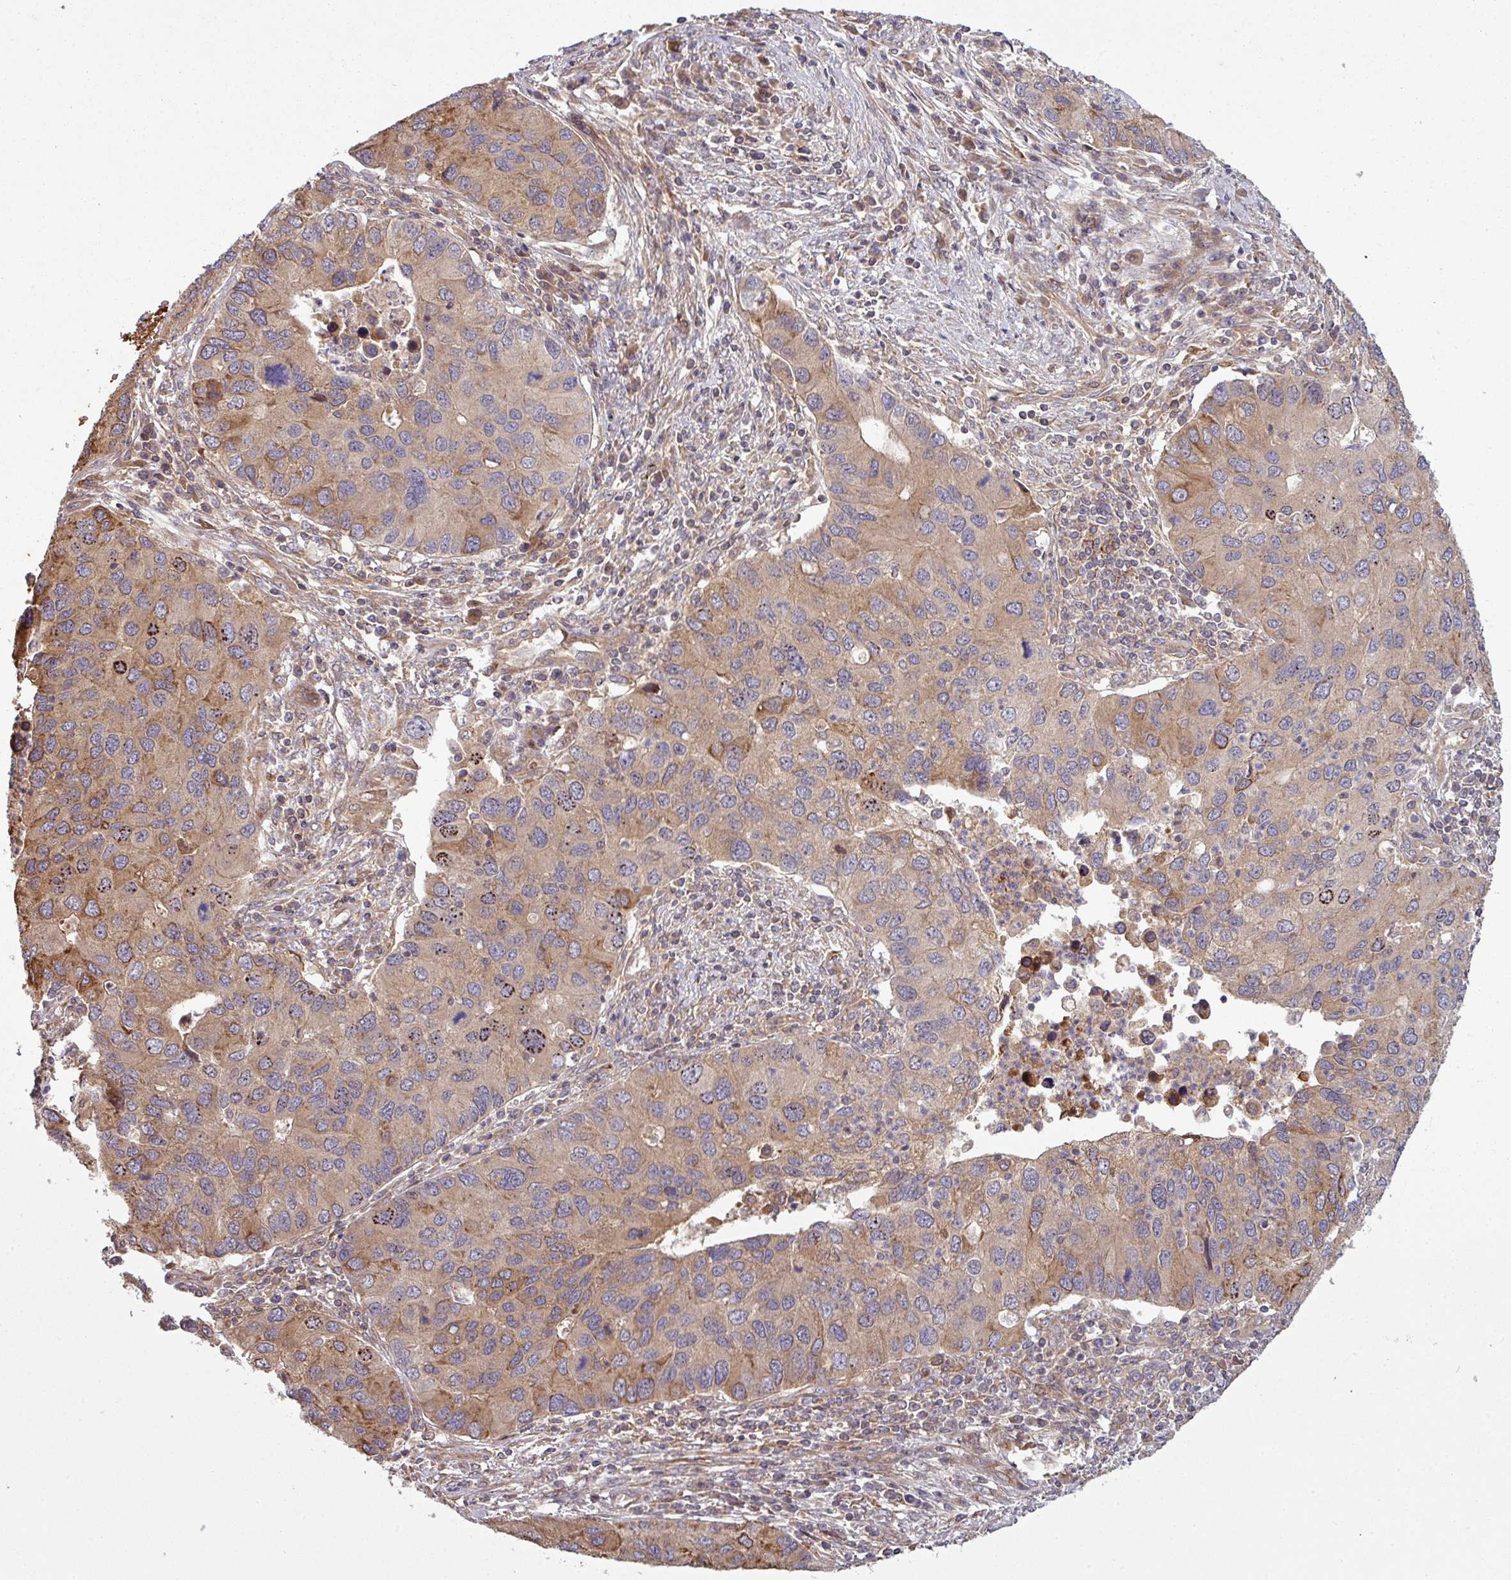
{"staining": {"intensity": "moderate", "quantity": ">75%", "location": "cytoplasmic/membranous"}, "tissue": "lung cancer", "cell_type": "Tumor cells", "image_type": "cancer", "snomed": [{"axis": "morphology", "description": "Aneuploidy"}, {"axis": "morphology", "description": "Adenocarcinoma, NOS"}, {"axis": "topography", "description": "Lymph node"}, {"axis": "topography", "description": "Lung"}], "caption": "The micrograph exhibits a brown stain indicating the presence of a protein in the cytoplasmic/membranous of tumor cells in lung cancer. (DAB (3,3'-diaminobenzidine) IHC with brightfield microscopy, high magnification).", "gene": "SNRNP25", "patient": {"sex": "female", "age": 74}}